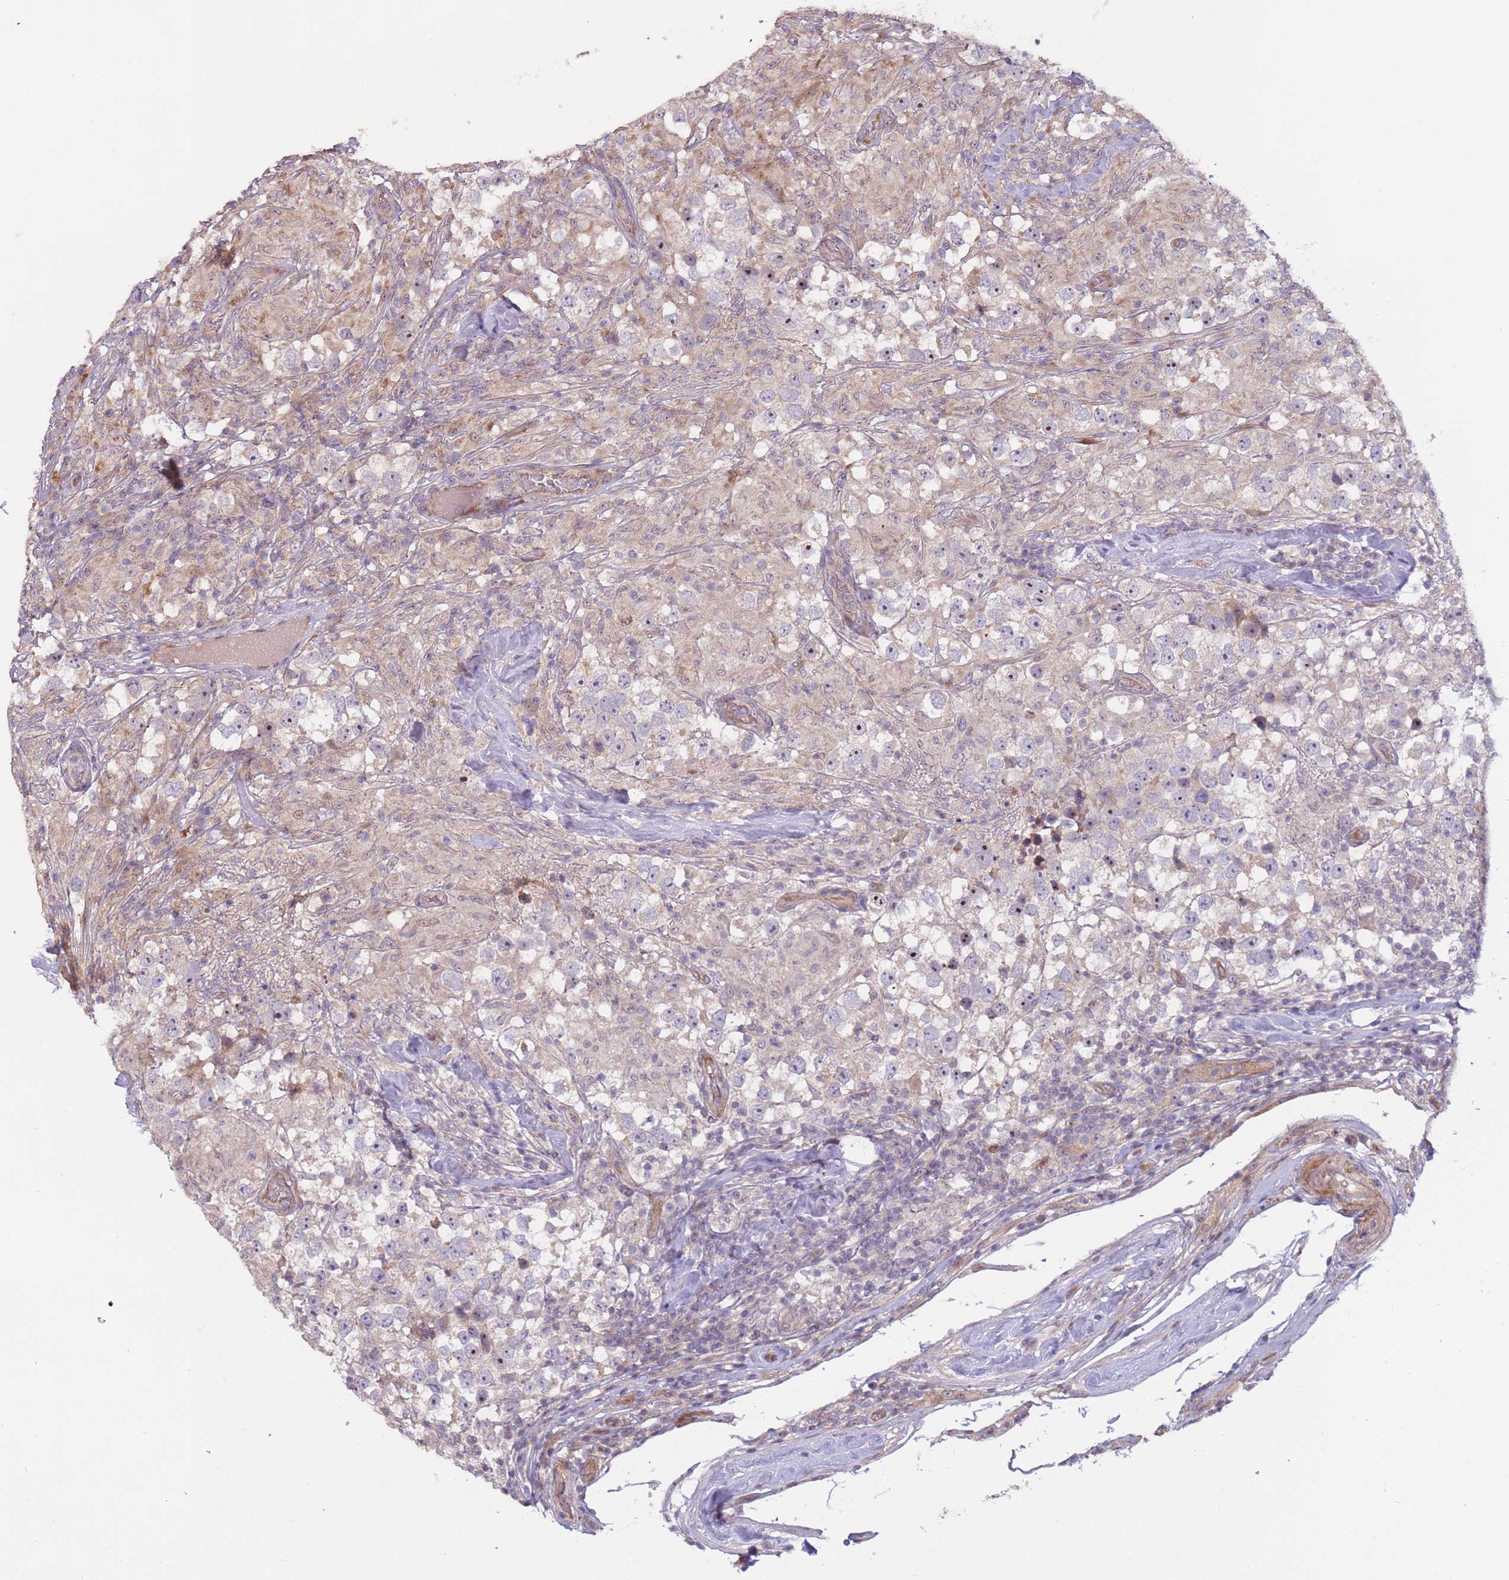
{"staining": {"intensity": "moderate", "quantity": "<25%", "location": "nuclear"}, "tissue": "testis cancer", "cell_type": "Tumor cells", "image_type": "cancer", "snomed": [{"axis": "morphology", "description": "Seminoma, NOS"}, {"axis": "topography", "description": "Testis"}], "caption": "DAB (3,3'-diaminobenzidine) immunohistochemical staining of testis seminoma exhibits moderate nuclear protein expression in about <25% of tumor cells. The staining was performed using DAB (3,3'-diaminobenzidine) to visualize the protein expression in brown, while the nuclei were stained in blue with hematoxylin (Magnification: 20x).", "gene": "TRAPPC6B", "patient": {"sex": "male", "age": 46}}